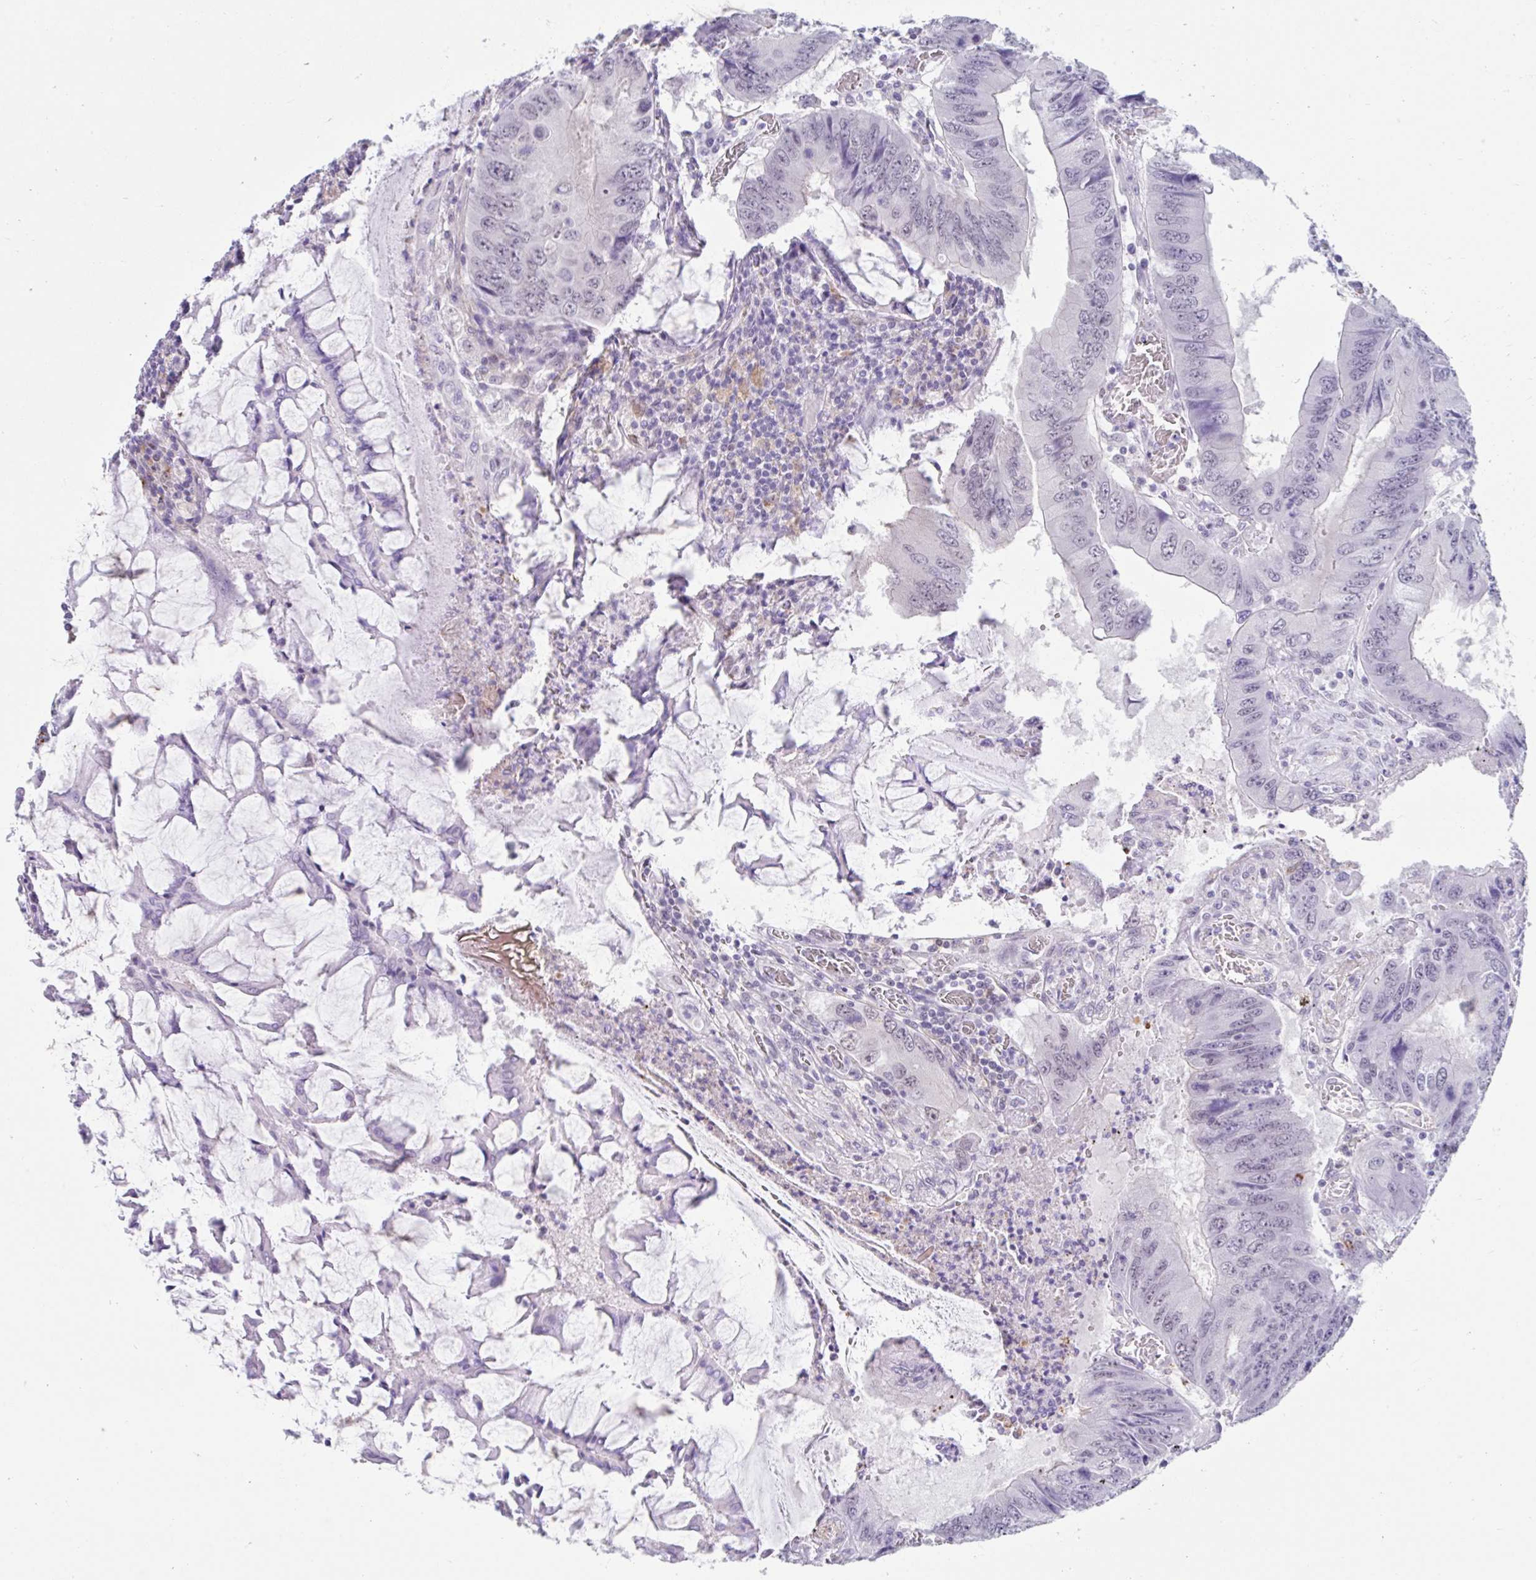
{"staining": {"intensity": "negative", "quantity": "none", "location": "none"}, "tissue": "colorectal cancer", "cell_type": "Tumor cells", "image_type": "cancer", "snomed": [{"axis": "morphology", "description": "Adenocarcinoma, NOS"}, {"axis": "topography", "description": "Colon"}], "caption": "Micrograph shows no significant protein staining in tumor cells of colorectal adenocarcinoma.", "gene": "DCAF17", "patient": {"sex": "male", "age": 53}}